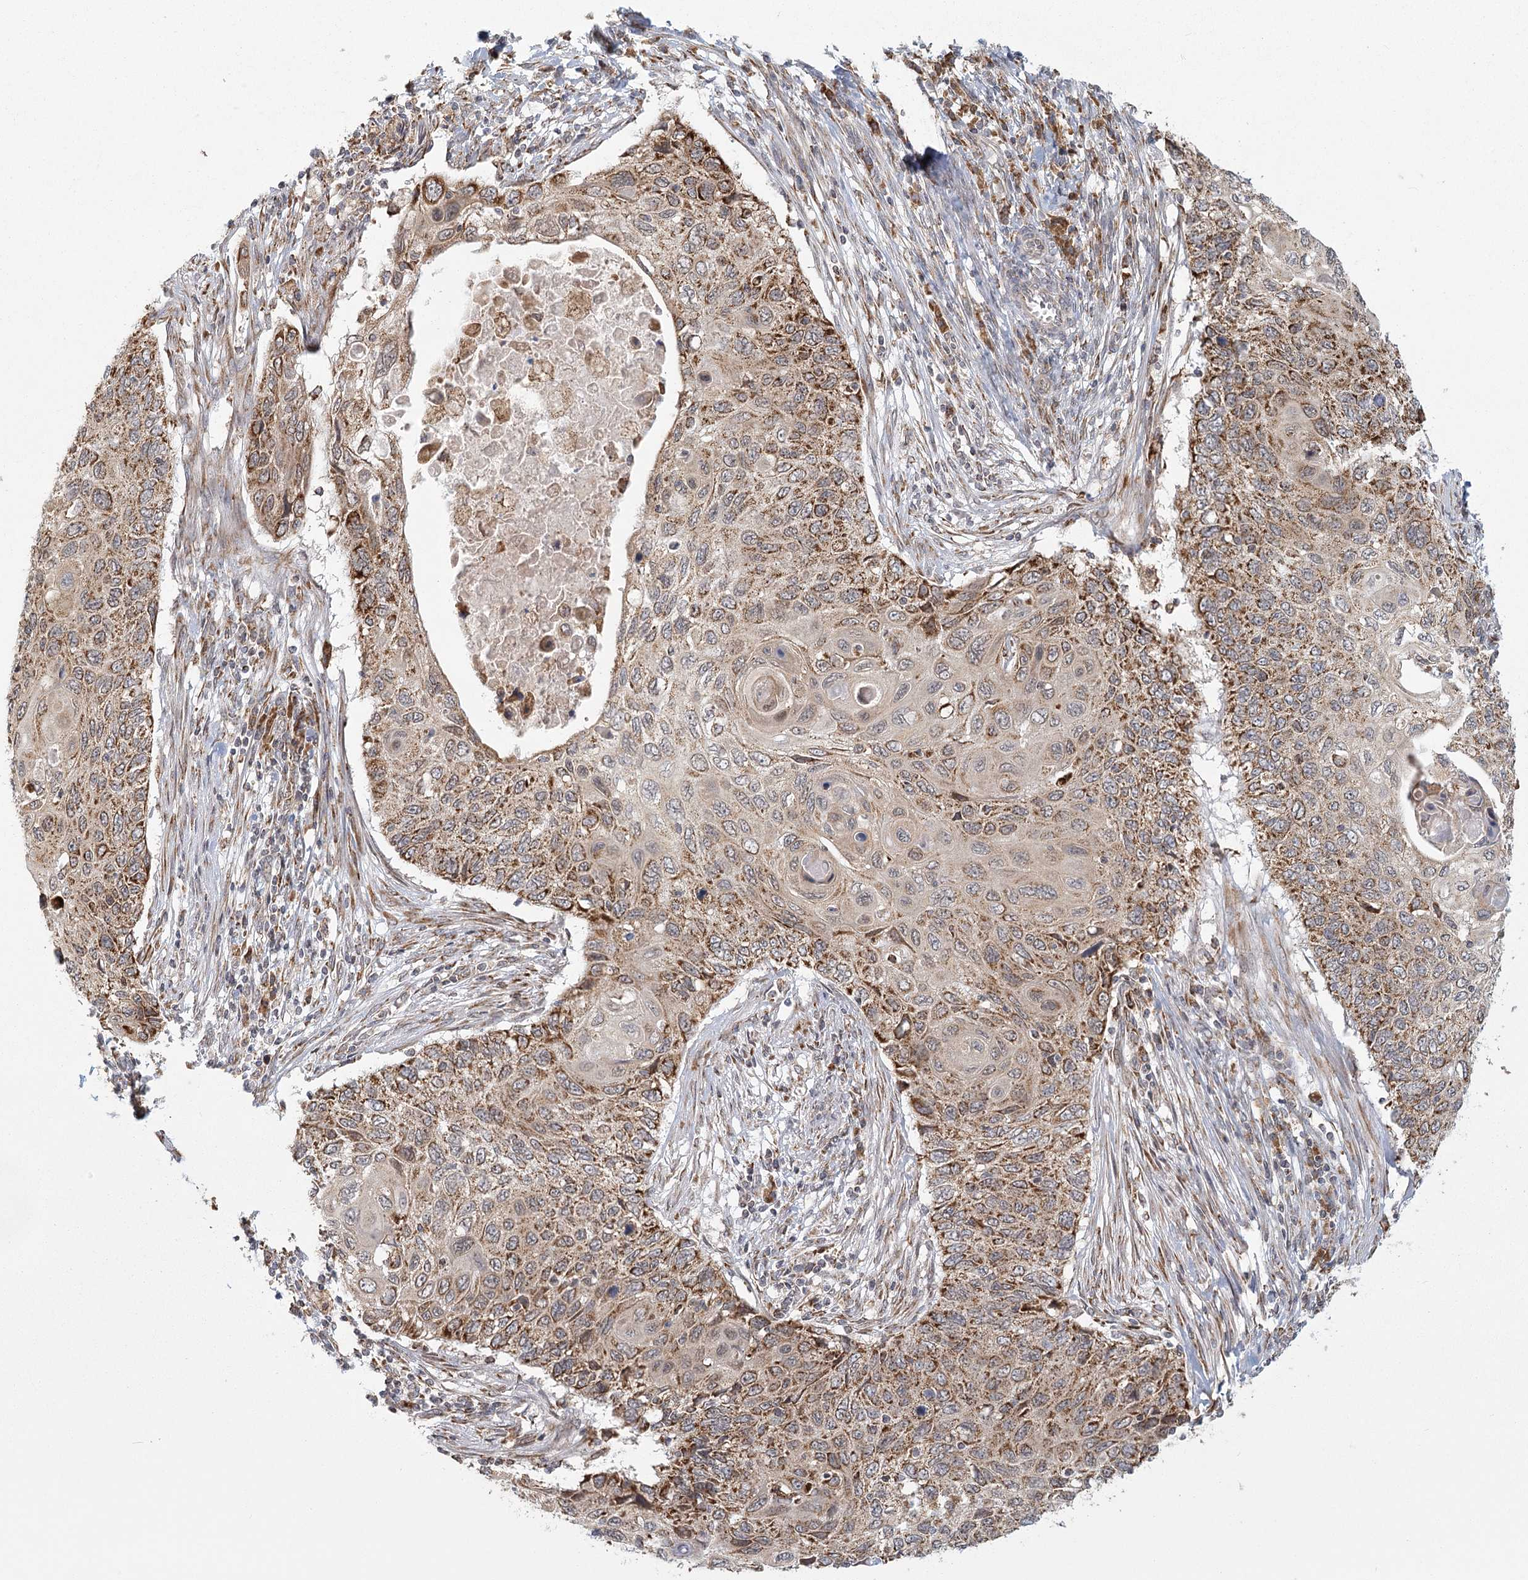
{"staining": {"intensity": "moderate", "quantity": ">75%", "location": "cytoplasmic/membranous"}, "tissue": "cervical cancer", "cell_type": "Tumor cells", "image_type": "cancer", "snomed": [{"axis": "morphology", "description": "Squamous cell carcinoma, NOS"}, {"axis": "topography", "description": "Cervix"}], "caption": "This is an image of immunohistochemistry staining of cervical cancer, which shows moderate staining in the cytoplasmic/membranous of tumor cells.", "gene": "LACTB", "patient": {"sex": "female", "age": 70}}